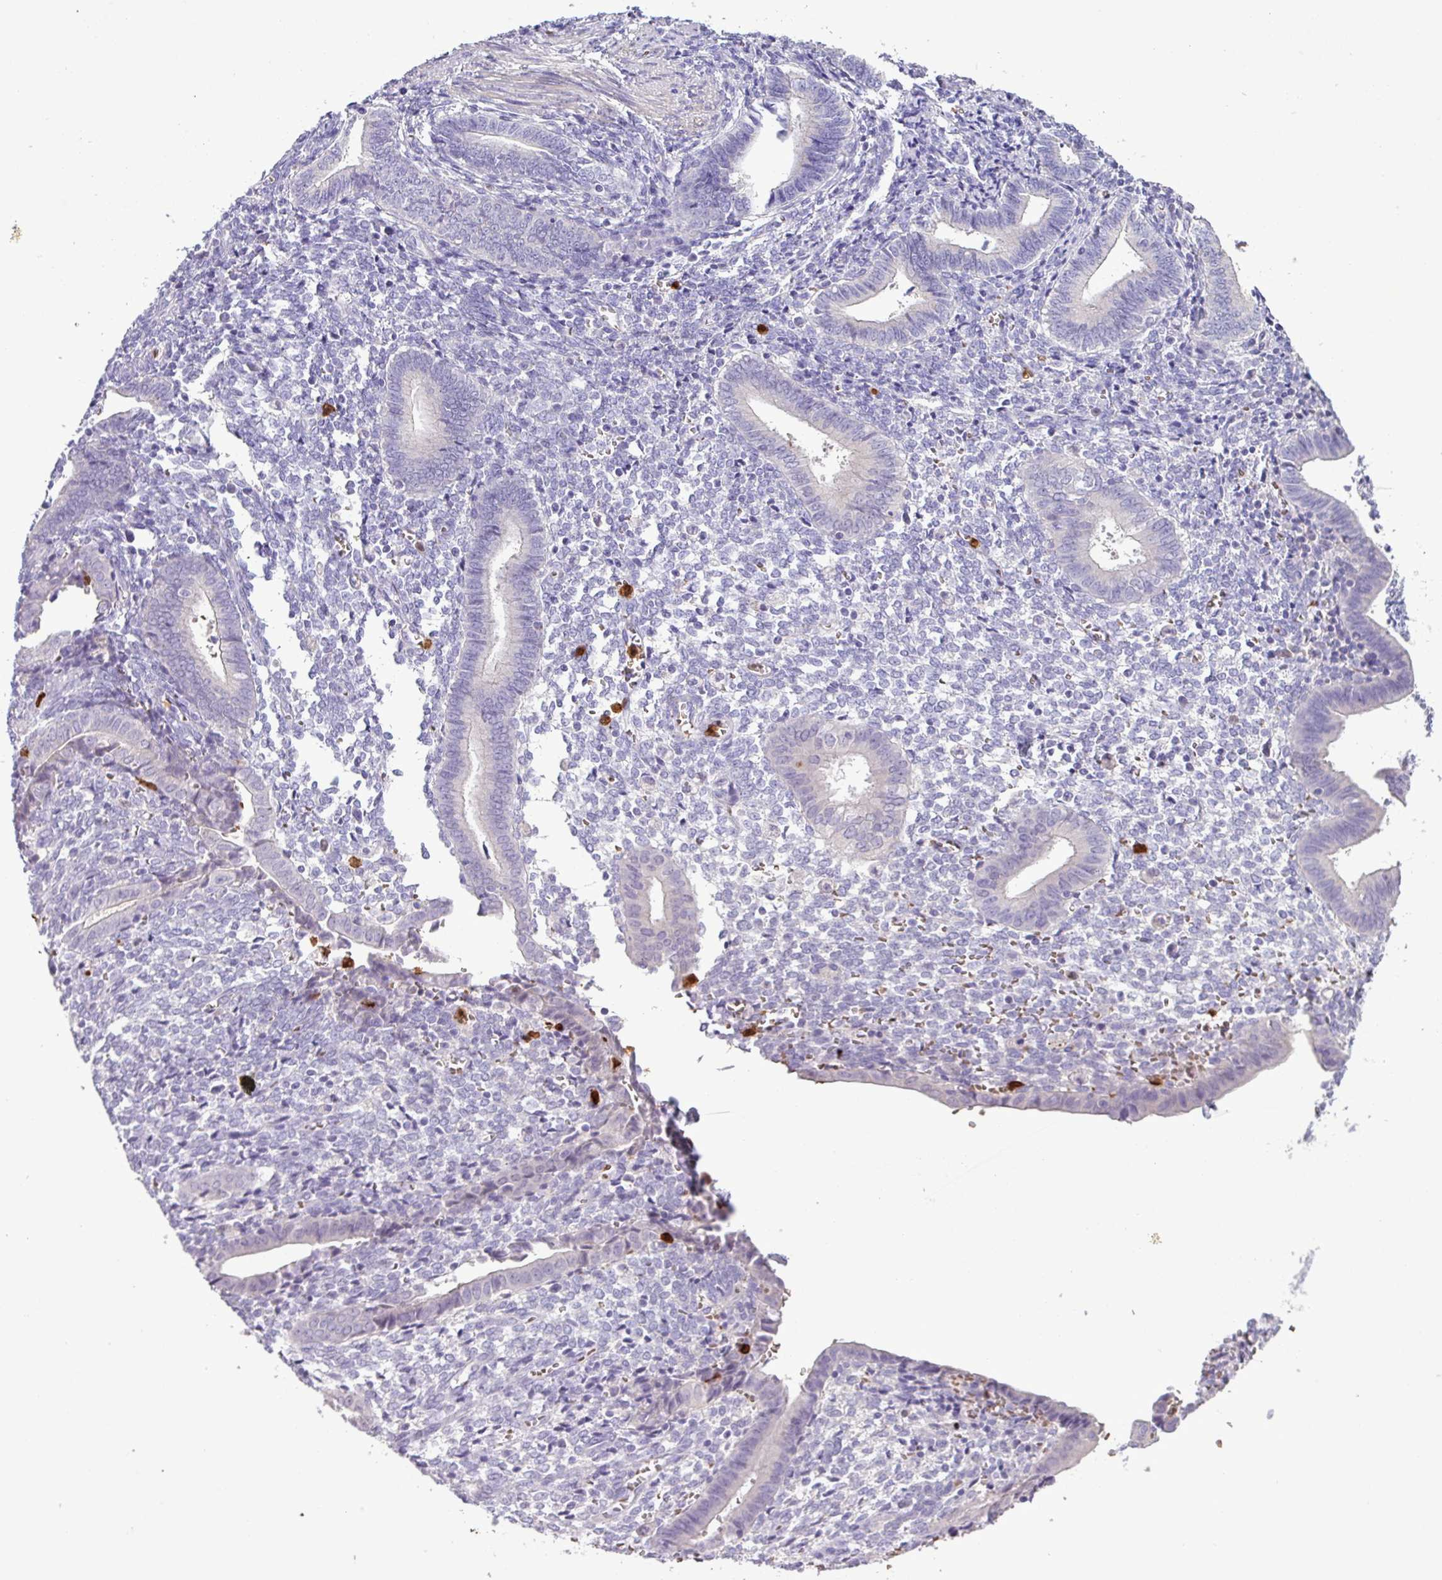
{"staining": {"intensity": "negative", "quantity": "none", "location": "none"}, "tissue": "endometrium", "cell_type": "Cells in endometrial stroma", "image_type": "normal", "snomed": [{"axis": "morphology", "description": "Normal tissue, NOS"}, {"axis": "topography", "description": "Other"}, {"axis": "topography", "description": "Endometrium"}], "caption": "Immunohistochemistry (IHC) micrograph of normal endometrium: endometrium stained with DAB (3,3'-diaminobenzidine) reveals no significant protein staining in cells in endometrial stroma. (Immunohistochemistry (IHC), brightfield microscopy, high magnification).", "gene": "MGAT4B", "patient": {"sex": "female", "age": 44}}